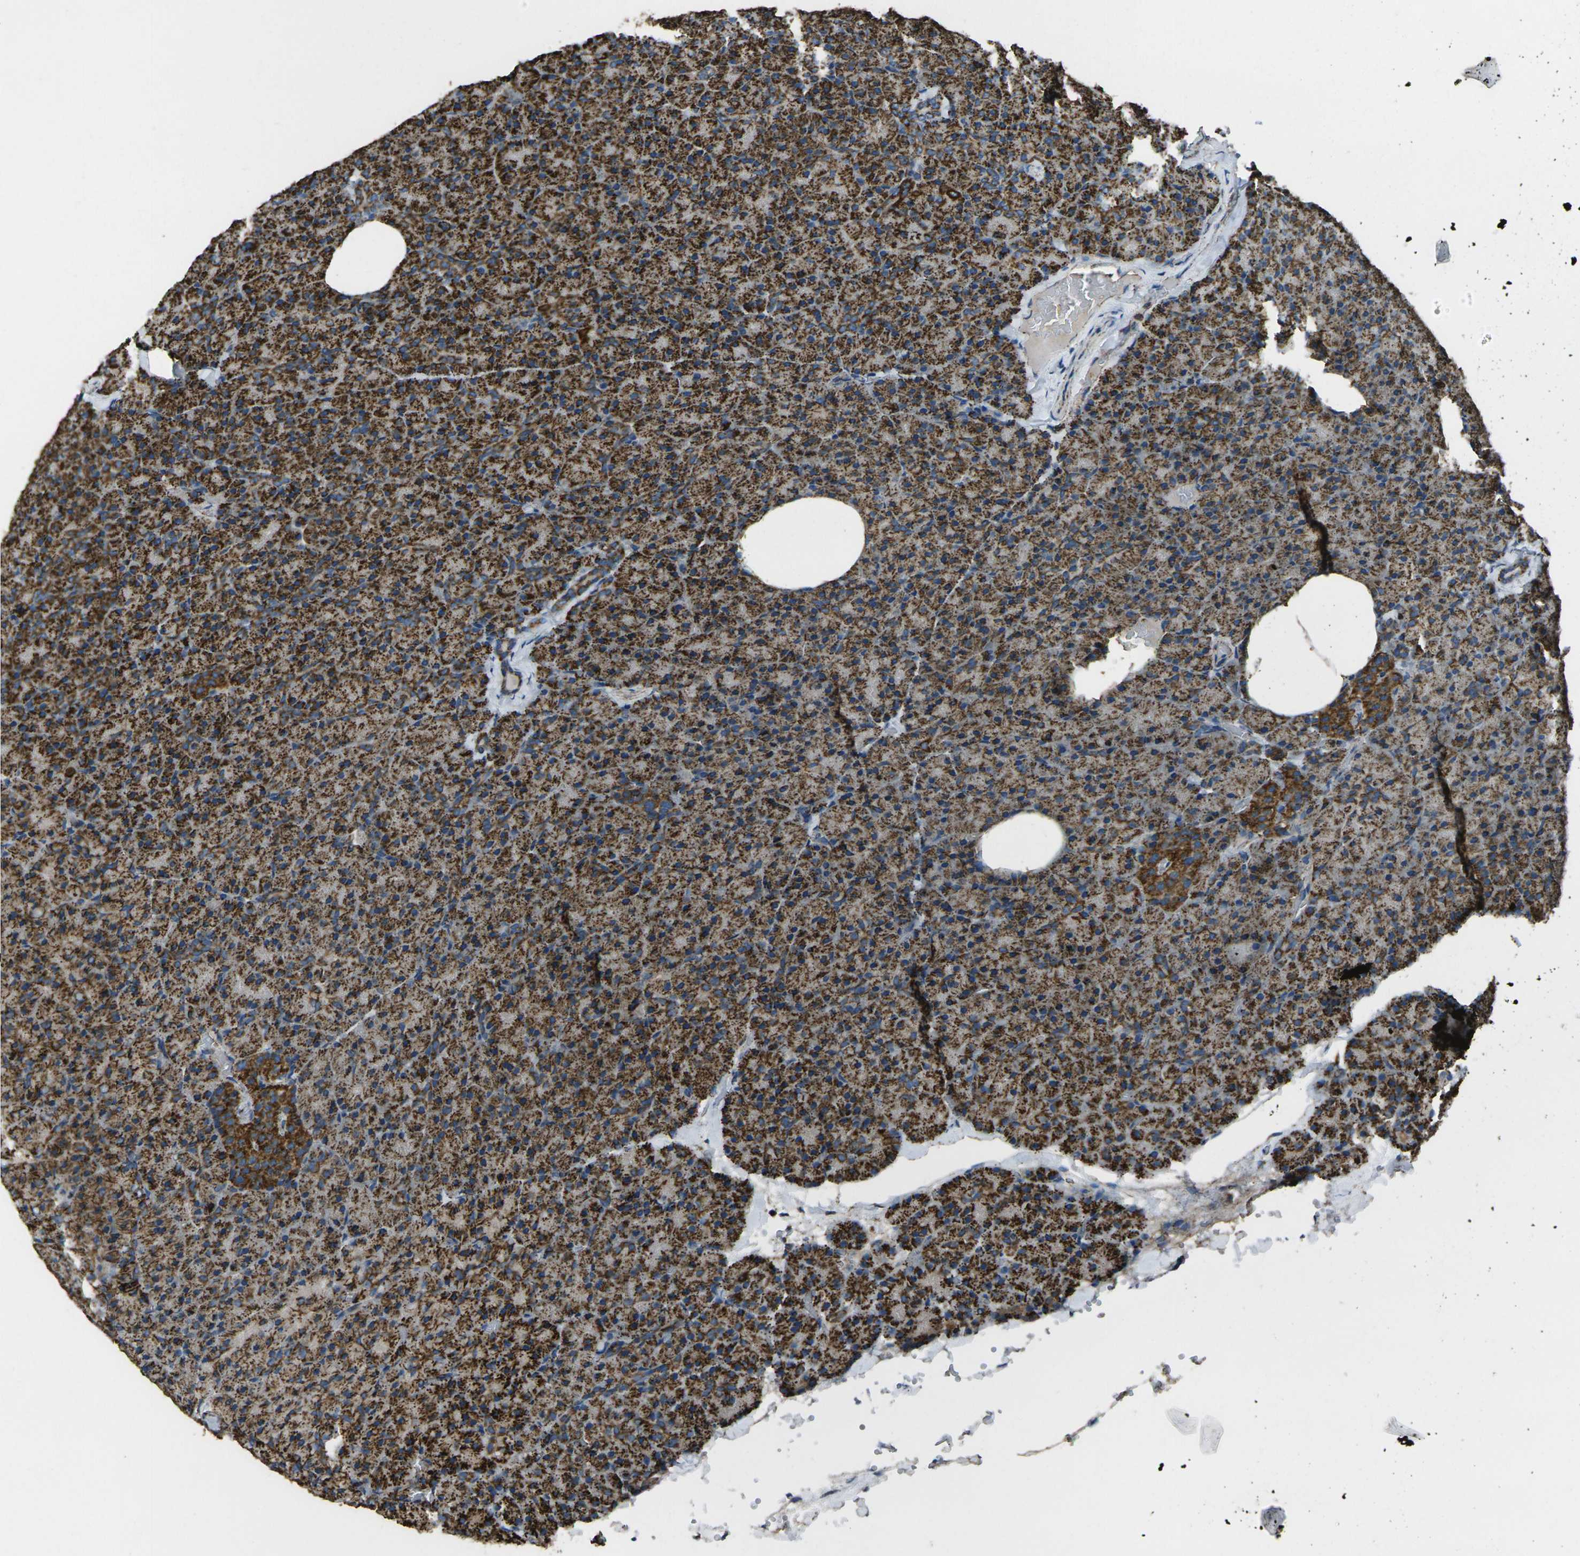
{"staining": {"intensity": "strong", "quantity": ">75%", "location": "cytoplasmic/membranous"}, "tissue": "pancreas", "cell_type": "Exocrine glandular cells", "image_type": "normal", "snomed": [{"axis": "morphology", "description": "Normal tissue, NOS"}, {"axis": "topography", "description": "Pancreas"}], "caption": "IHC photomicrograph of unremarkable pancreas: human pancreas stained using immunohistochemistry (IHC) displays high levels of strong protein expression localized specifically in the cytoplasmic/membranous of exocrine glandular cells, appearing as a cytoplasmic/membranous brown color.", "gene": "KLHL5", "patient": {"sex": "female", "age": 35}}